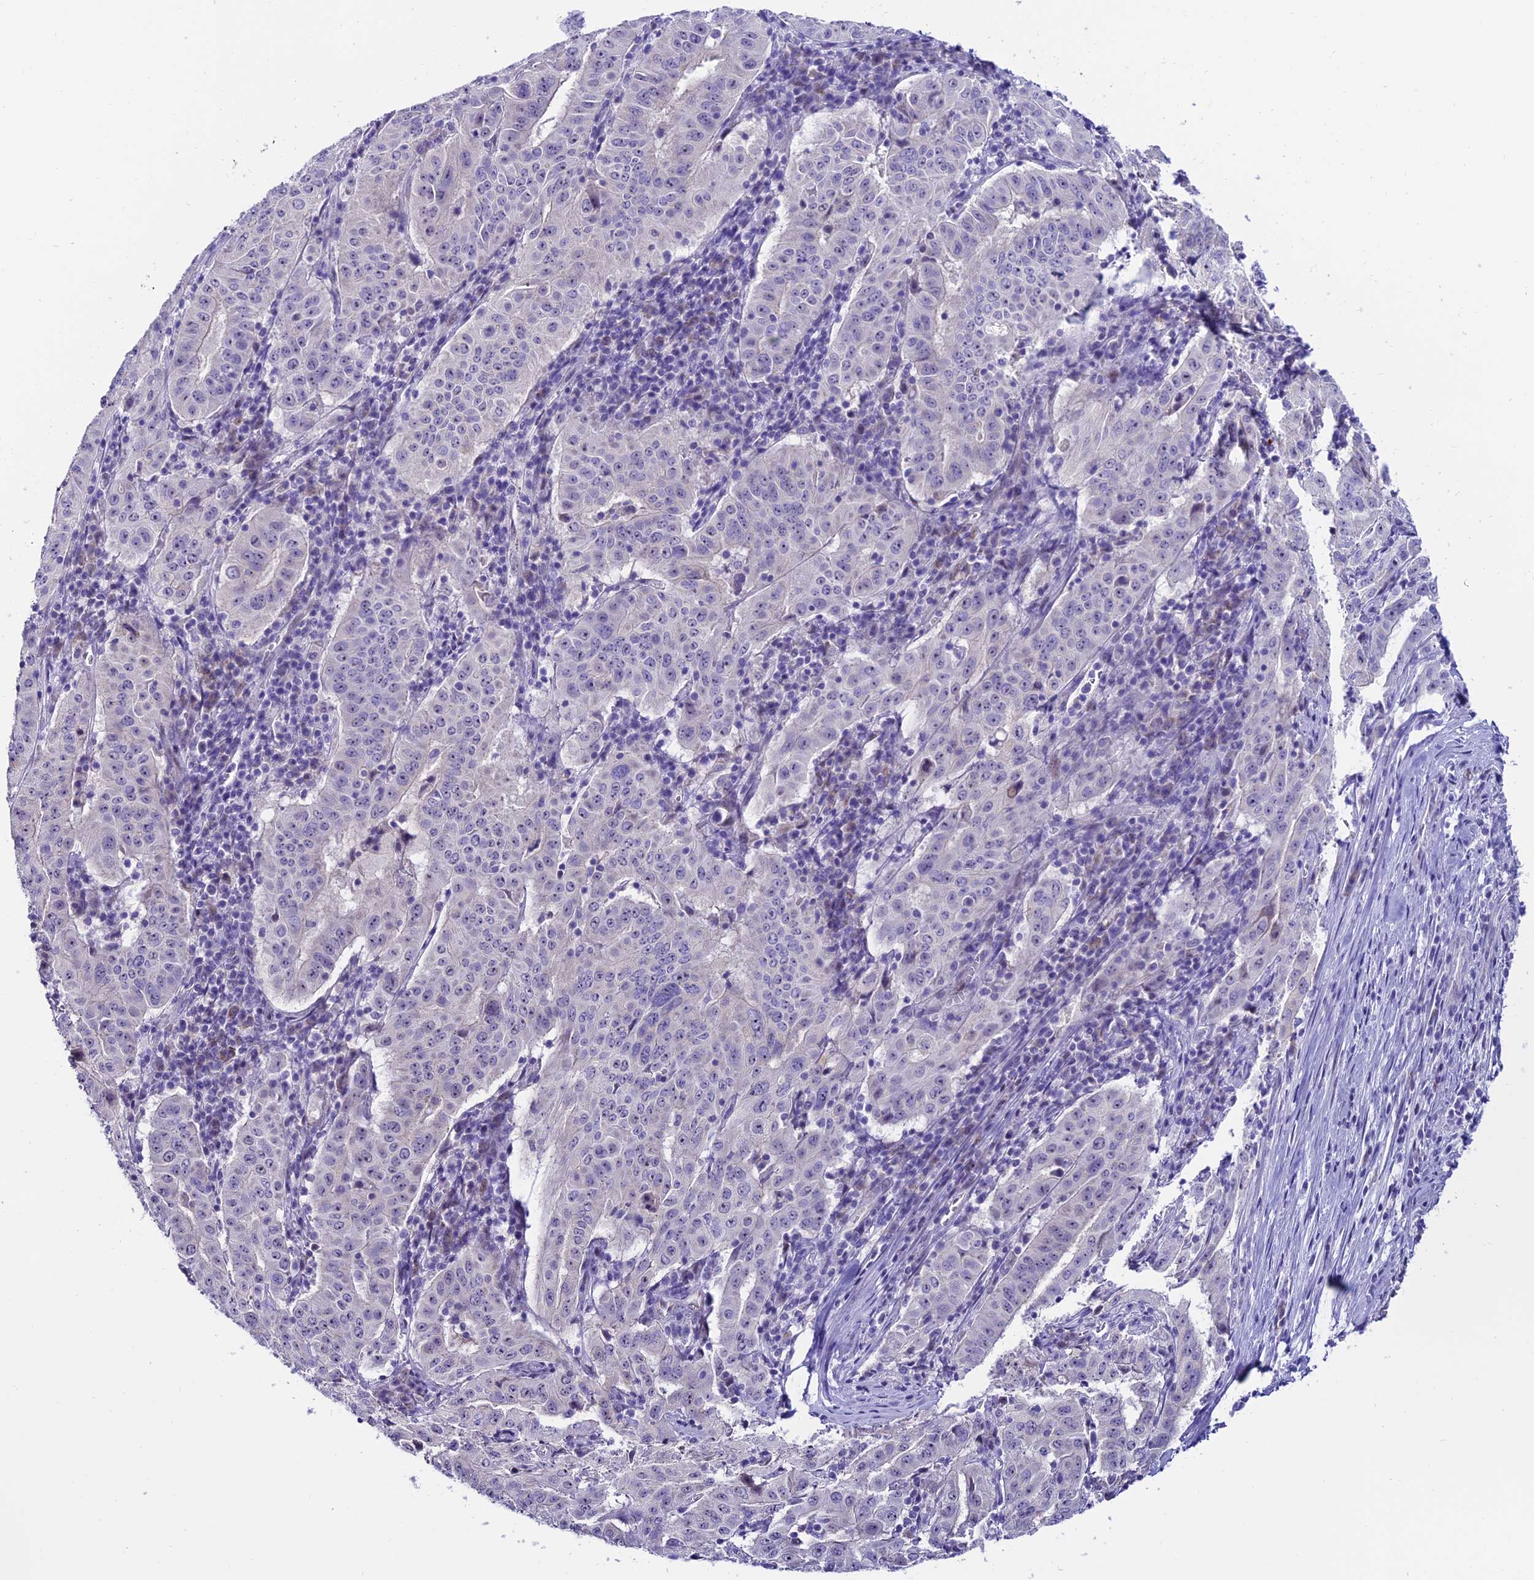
{"staining": {"intensity": "negative", "quantity": "none", "location": "none"}, "tissue": "pancreatic cancer", "cell_type": "Tumor cells", "image_type": "cancer", "snomed": [{"axis": "morphology", "description": "Adenocarcinoma, NOS"}, {"axis": "topography", "description": "Pancreas"}], "caption": "IHC histopathology image of pancreatic adenocarcinoma stained for a protein (brown), which demonstrates no staining in tumor cells.", "gene": "SLC10A1", "patient": {"sex": "male", "age": 63}}